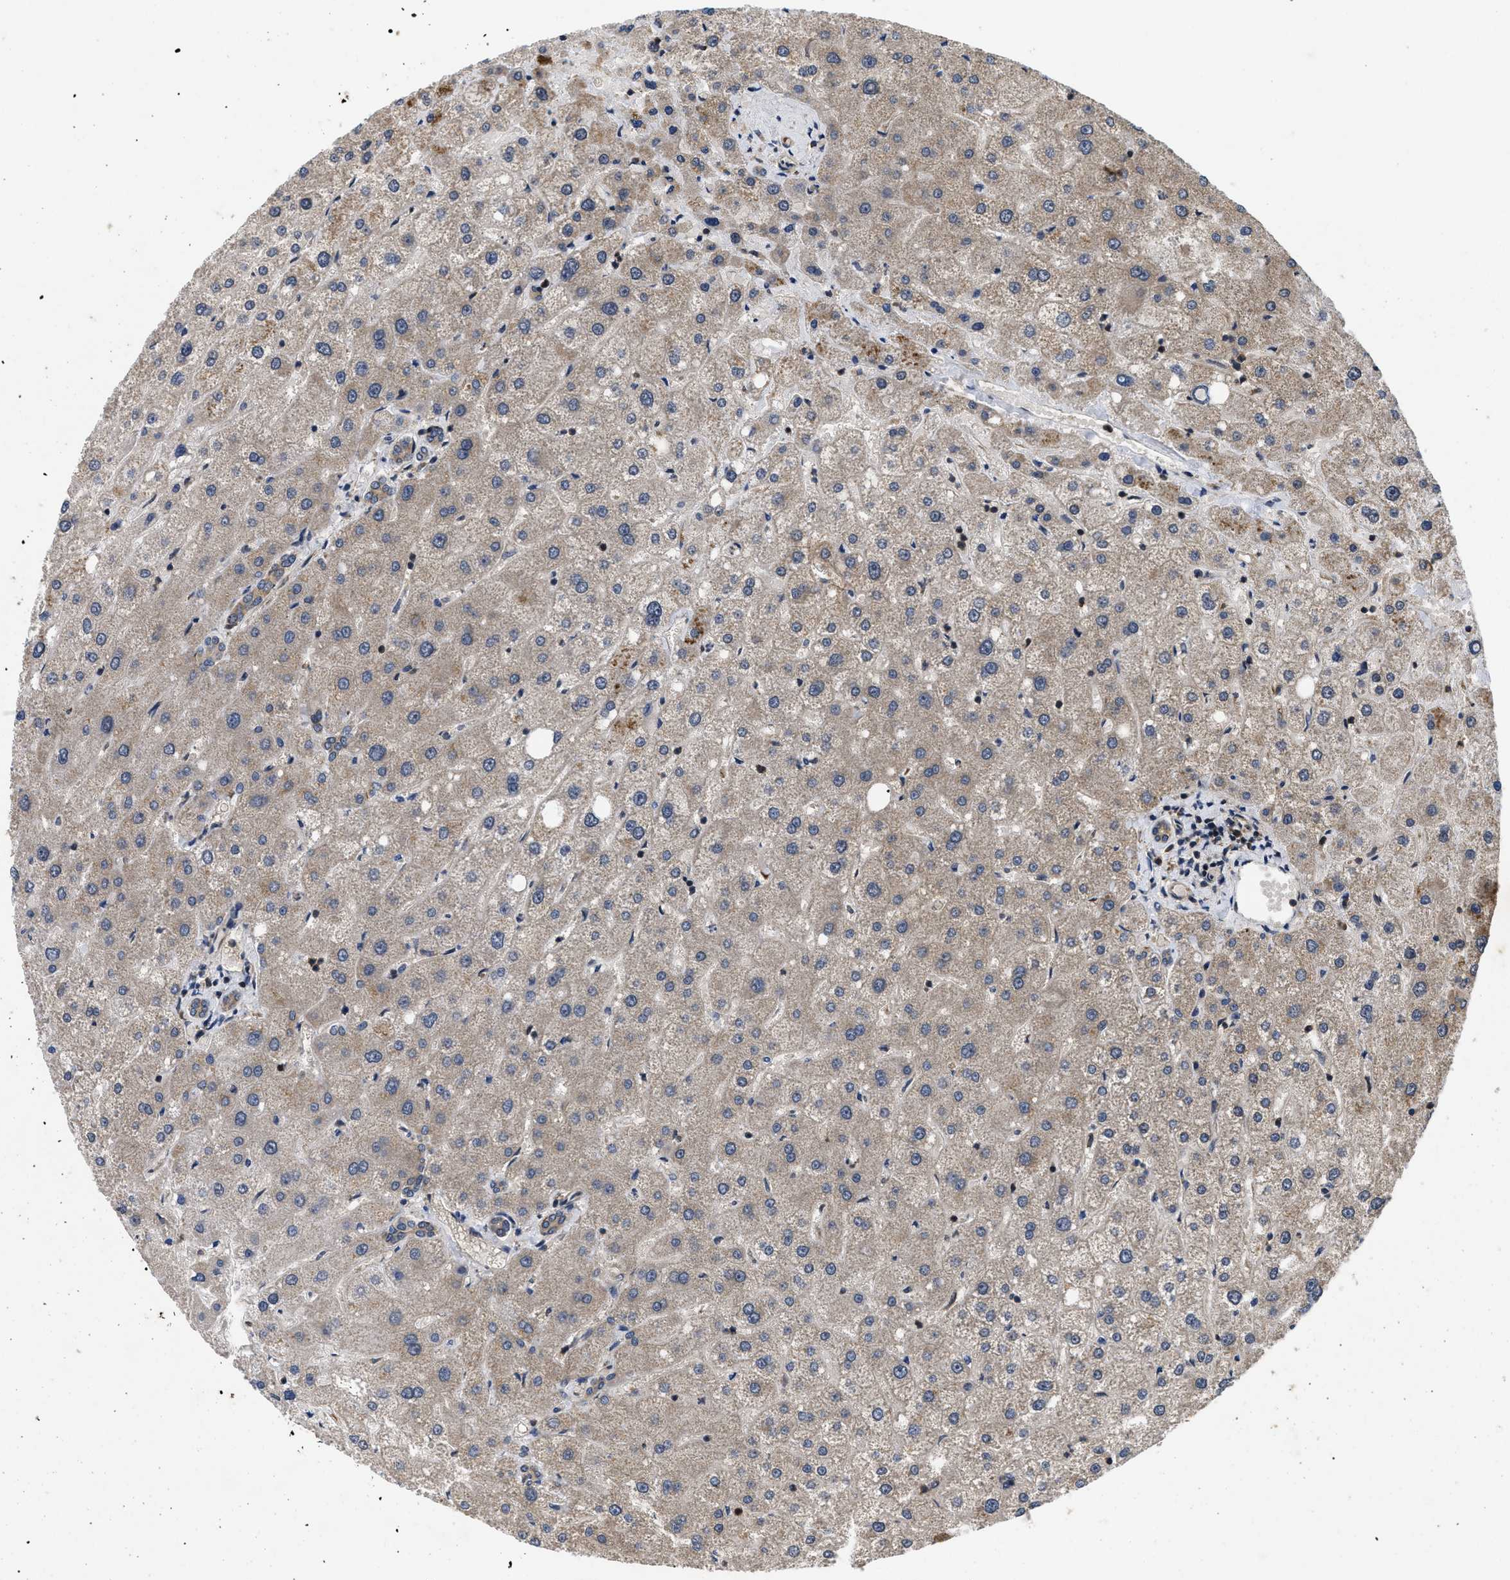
{"staining": {"intensity": "weak", "quantity": "25%-75%", "location": "cytoplasmic/membranous"}, "tissue": "liver", "cell_type": "Cholangiocytes", "image_type": "normal", "snomed": [{"axis": "morphology", "description": "Normal tissue, NOS"}, {"axis": "topography", "description": "Liver"}], "caption": "A high-resolution histopathology image shows immunohistochemistry (IHC) staining of normal liver, which exhibits weak cytoplasmic/membranous staining in approximately 25%-75% of cholangiocytes. (DAB IHC with brightfield microscopy, high magnification).", "gene": "HMGCR", "patient": {"sex": "male", "age": 73}}